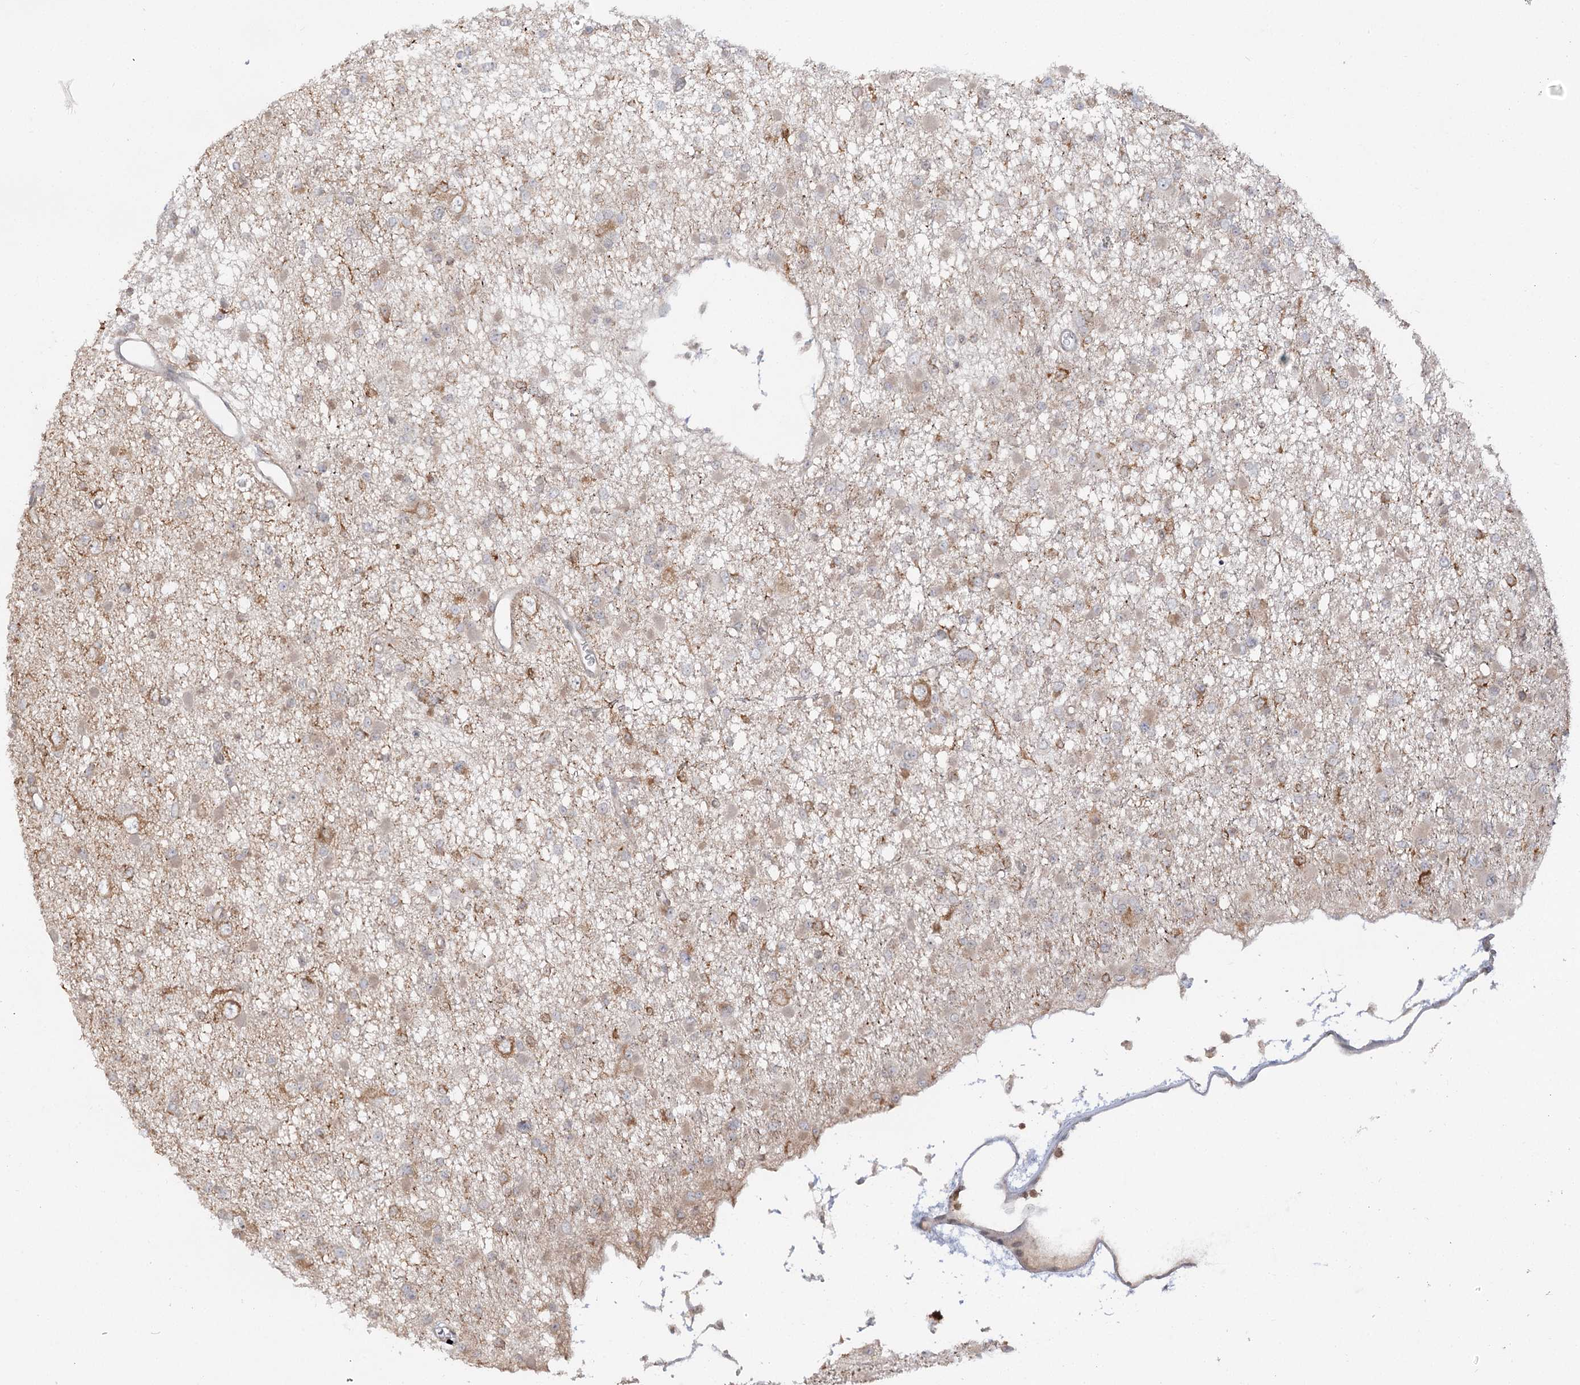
{"staining": {"intensity": "weak", "quantity": "<25%", "location": "cytoplasmic/membranous"}, "tissue": "glioma", "cell_type": "Tumor cells", "image_type": "cancer", "snomed": [{"axis": "morphology", "description": "Glioma, malignant, Low grade"}, {"axis": "topography", "description": "Brain"}], "caption": "Low-grade glioma (malignant) was stained to show a protein in brown. There is no significant expression in tumor cells.", "gene": "SYTL1", "patient": {"sex": "female", "age": 22}}